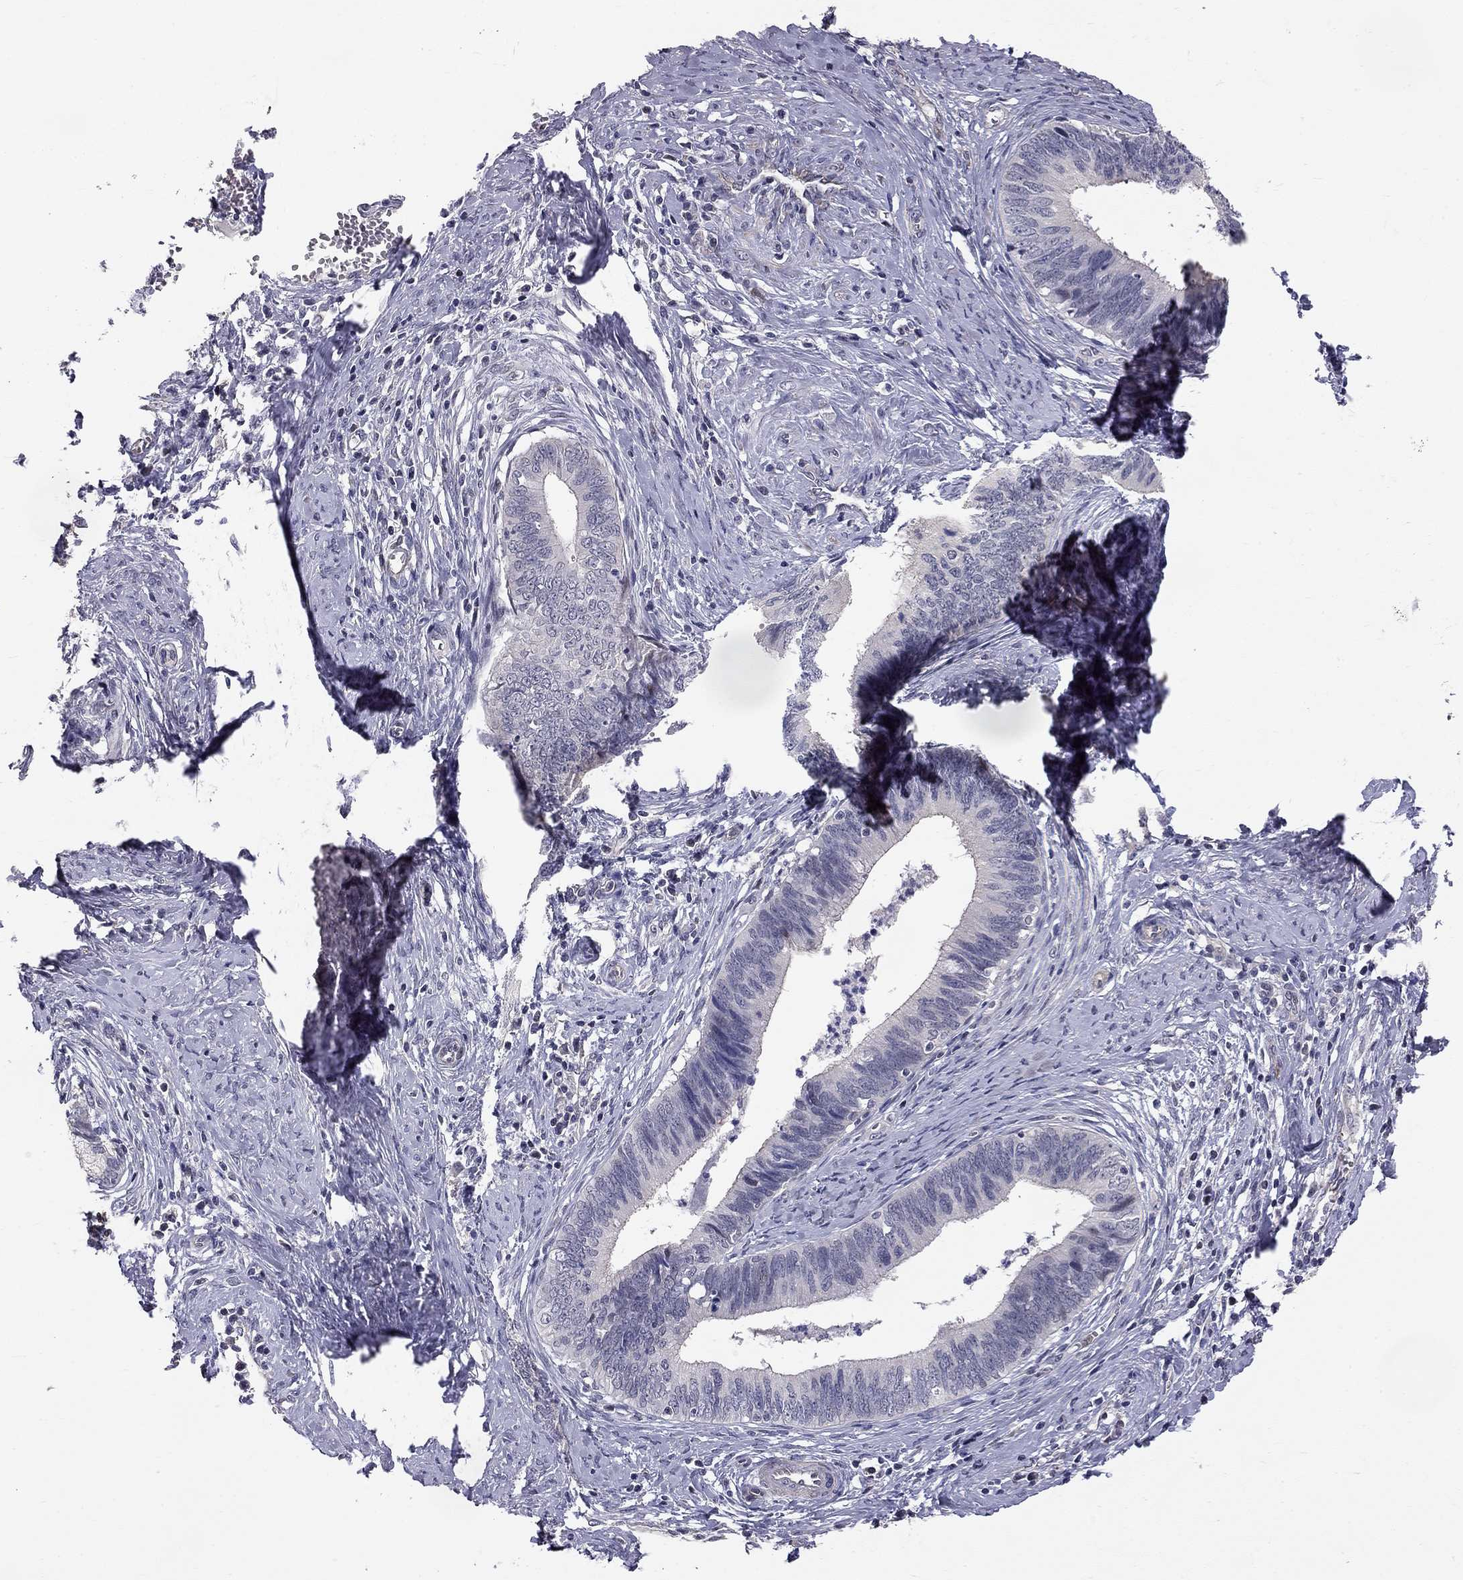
{"staining": {"intensity": "negative", "quantity": "none", "location": "none"}, "tissue": "cervical cancer", "cell_type": "Tumor cells", "image_type": "cancer", "snomed": [{"axis": "morphology", "description": "Adenocarcinoma, NOS"}, {"axis": "topography", "description": "Cervix"}], "caption": "Immunohistochemical staining of human cervical cancer (adenocarcinoma) shows no significant expression in tumor cells.", "gene": "GJB4", "patient": {"sex": "female", "age": 42}}